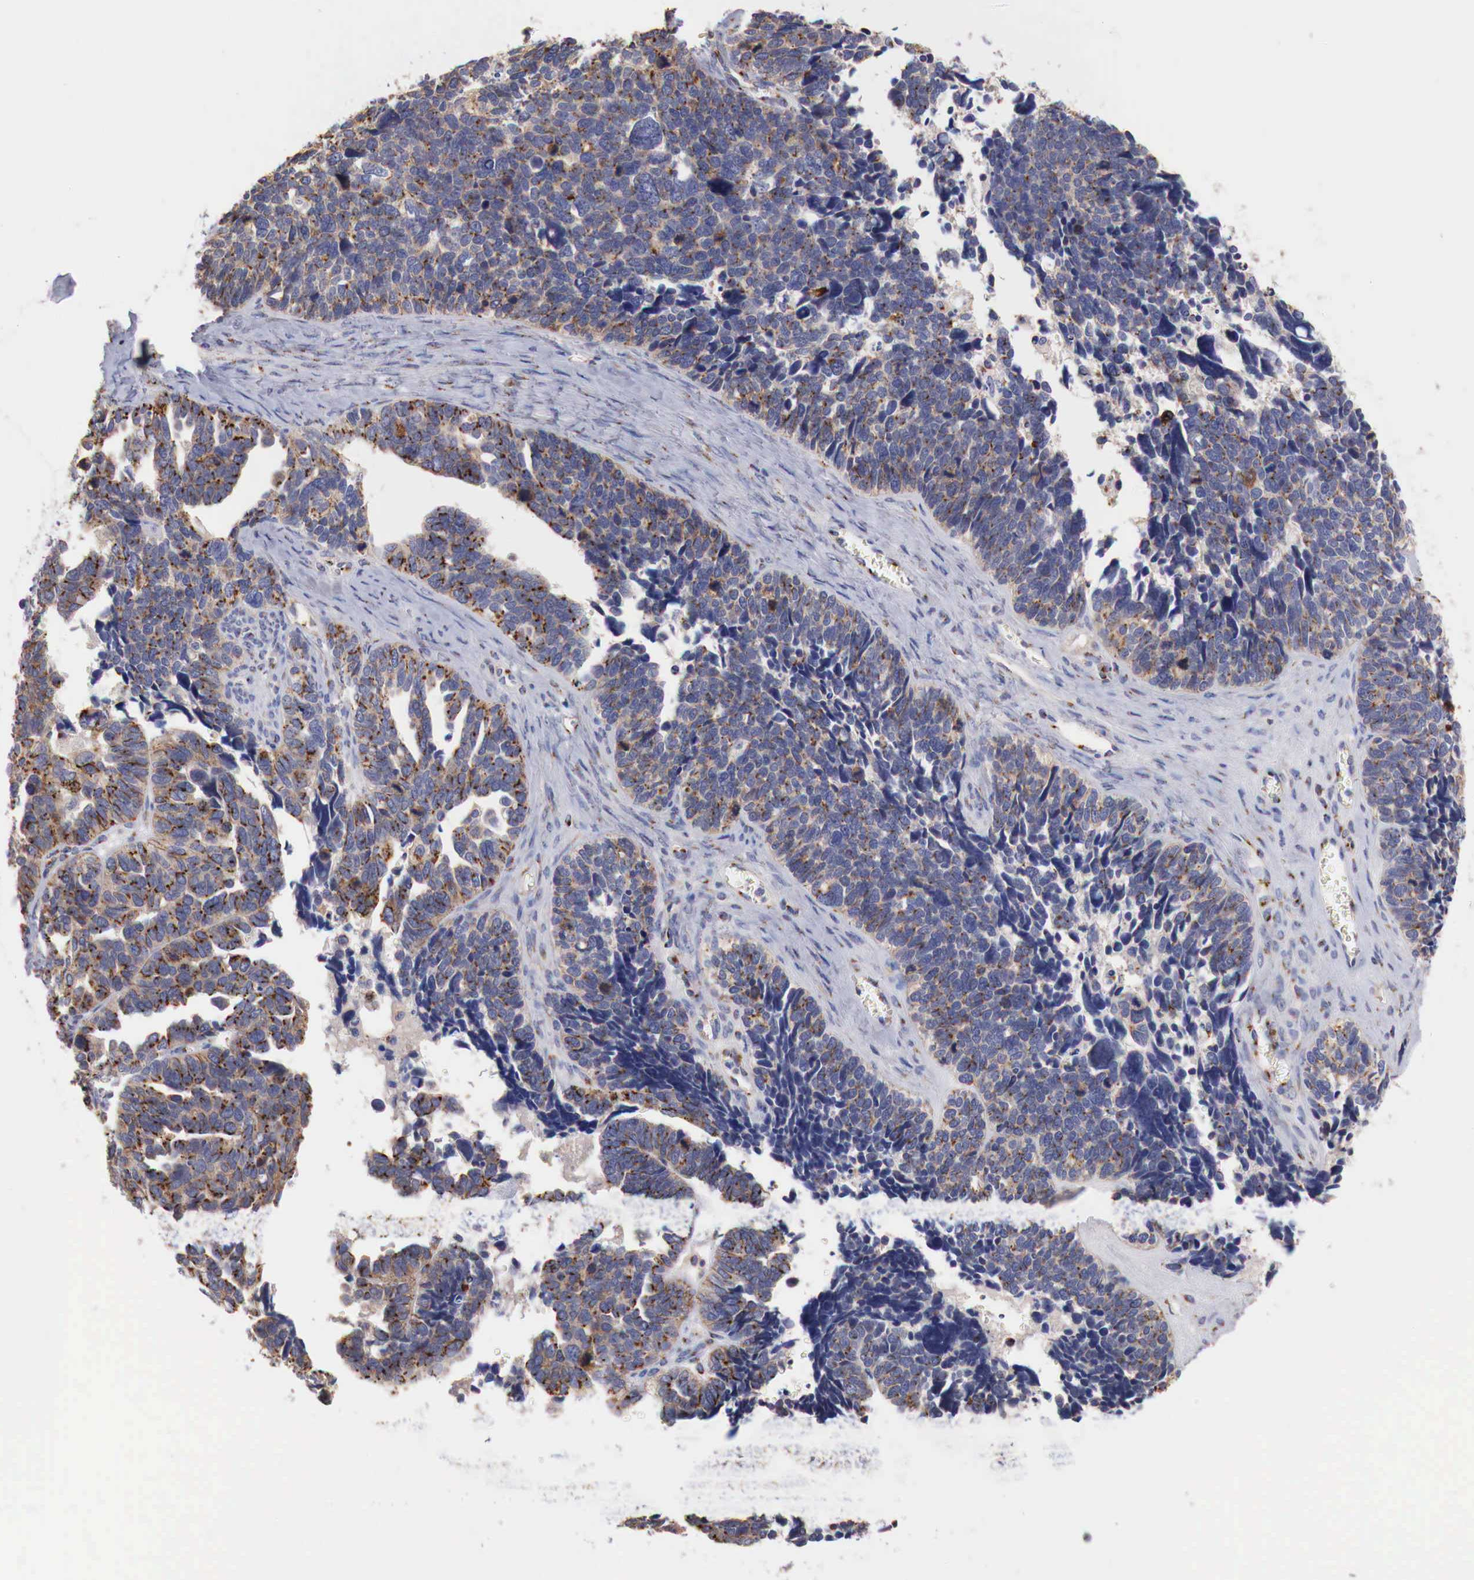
{"staining": {"intensity": "moderate", "quantity": ">75%", "location": "cytoplasmic/membranous"}, "tissue": "ovarian cancer", "cell_type": "Tumor cells", "image_type": "cancer", "snomed": [{"axis": "morphology", "description": "Cystadenocarcinoma, serous, NOS"}, {"axis": "topography", "description": "Ovary"}], "caption": "Immunohistochemistry of ovarian serous cystadenocarcinoma exhibits medium levels of moderate cytoplasmic/membranous staining in approximately >75% of tumor cells.", "gene": "SYAP1", "patient": {"sex": "female", "age": 77}}